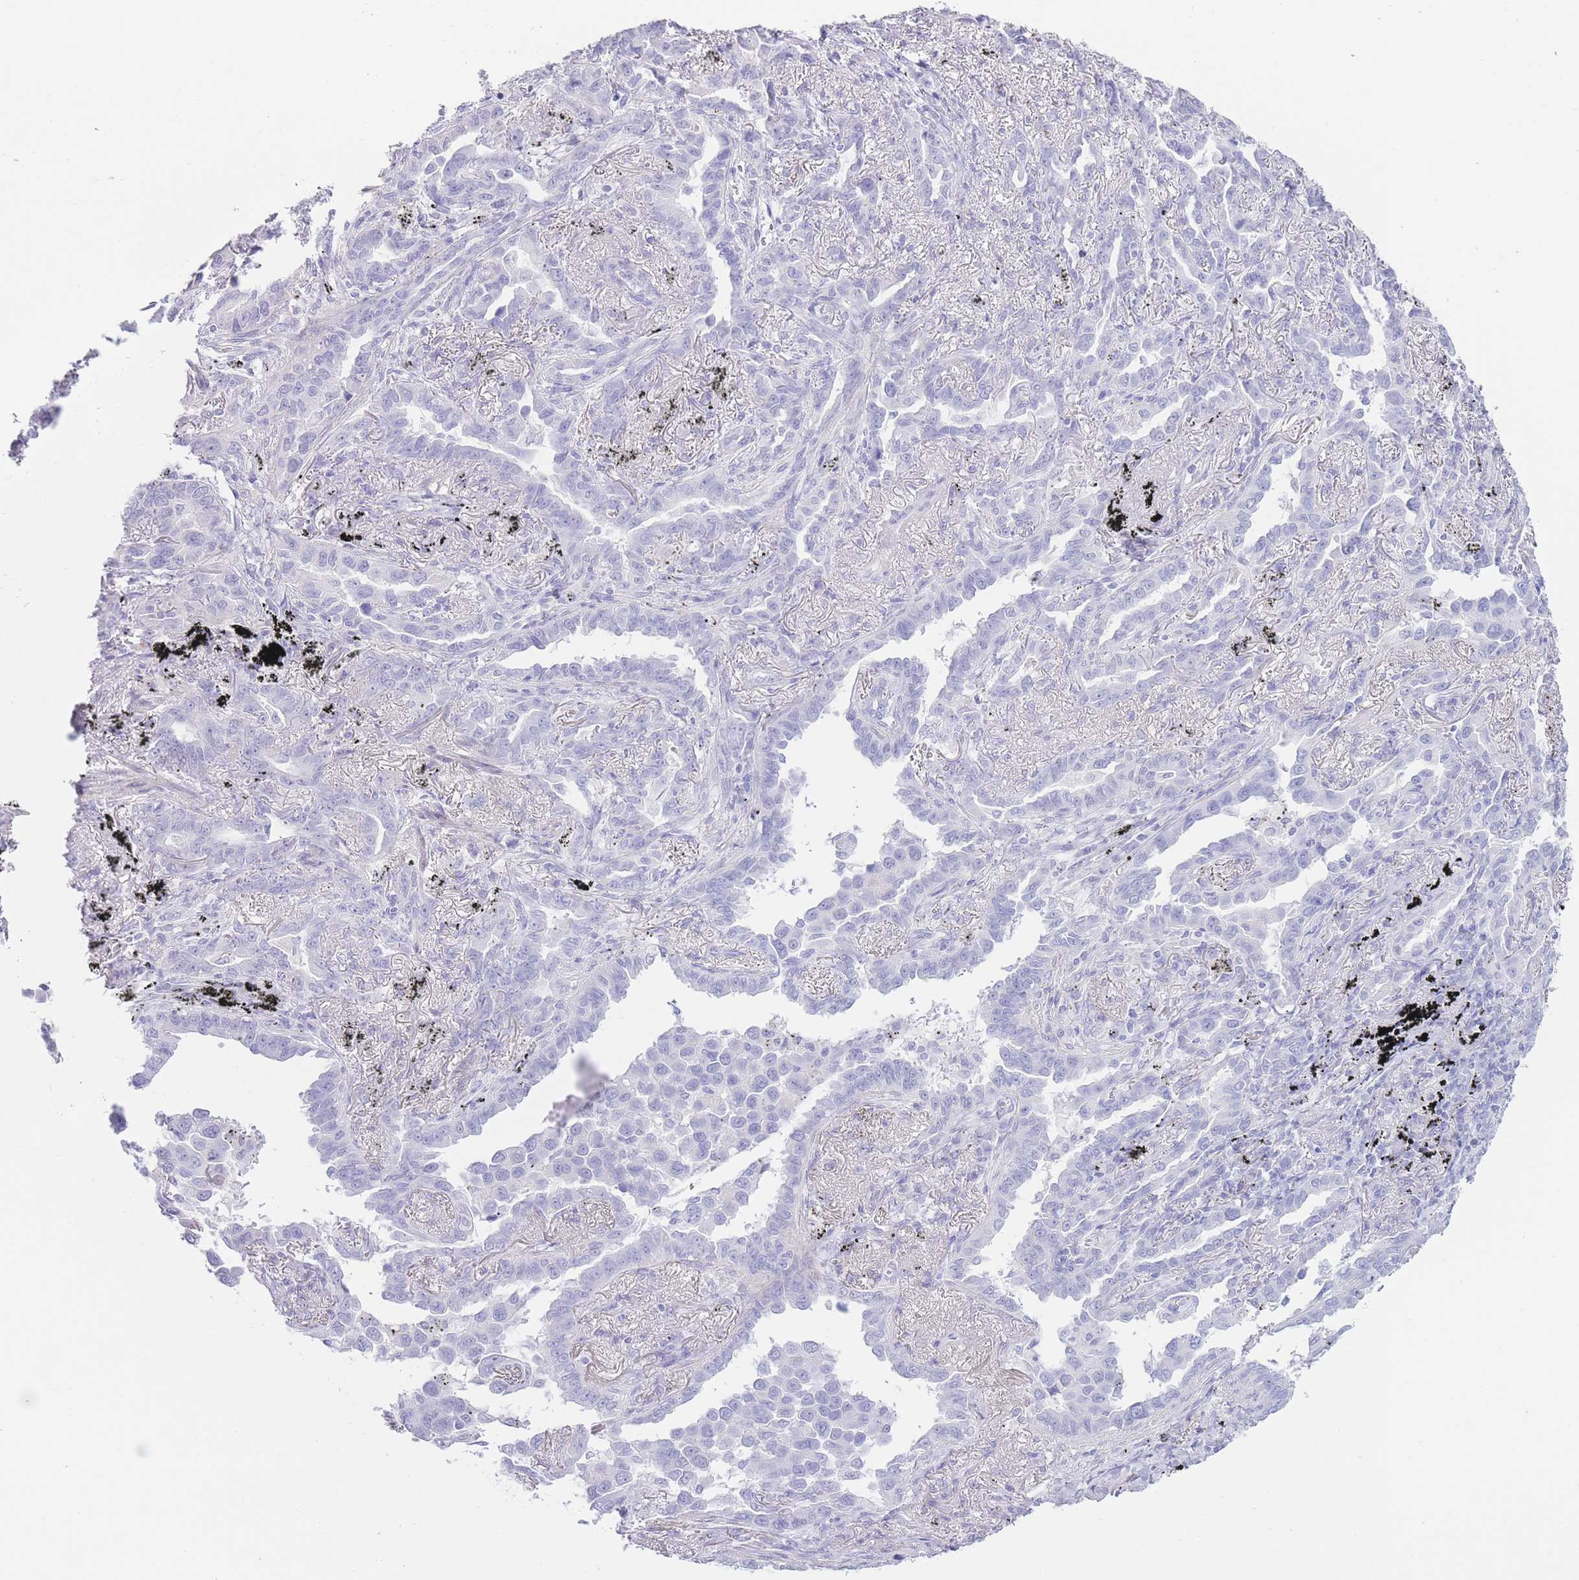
{"staining": {"intensity": "negative", "quantity": "none", "location": "none"}, "tissue": "lung cancer", "cell_type": "Tumor cells", "image_type": "cancer", "snomed": [{"axis": "morphology", "description": "Adenocarcinoma, NOS"}, {"axis": "topography", "description": "Lung"}], "caption": "The photomicrograph demonstrates no staining of tumor cells in adenocarcinoma (lung).", "gene": "PKLR", "patient": {"sex": "male", "age": 67}}